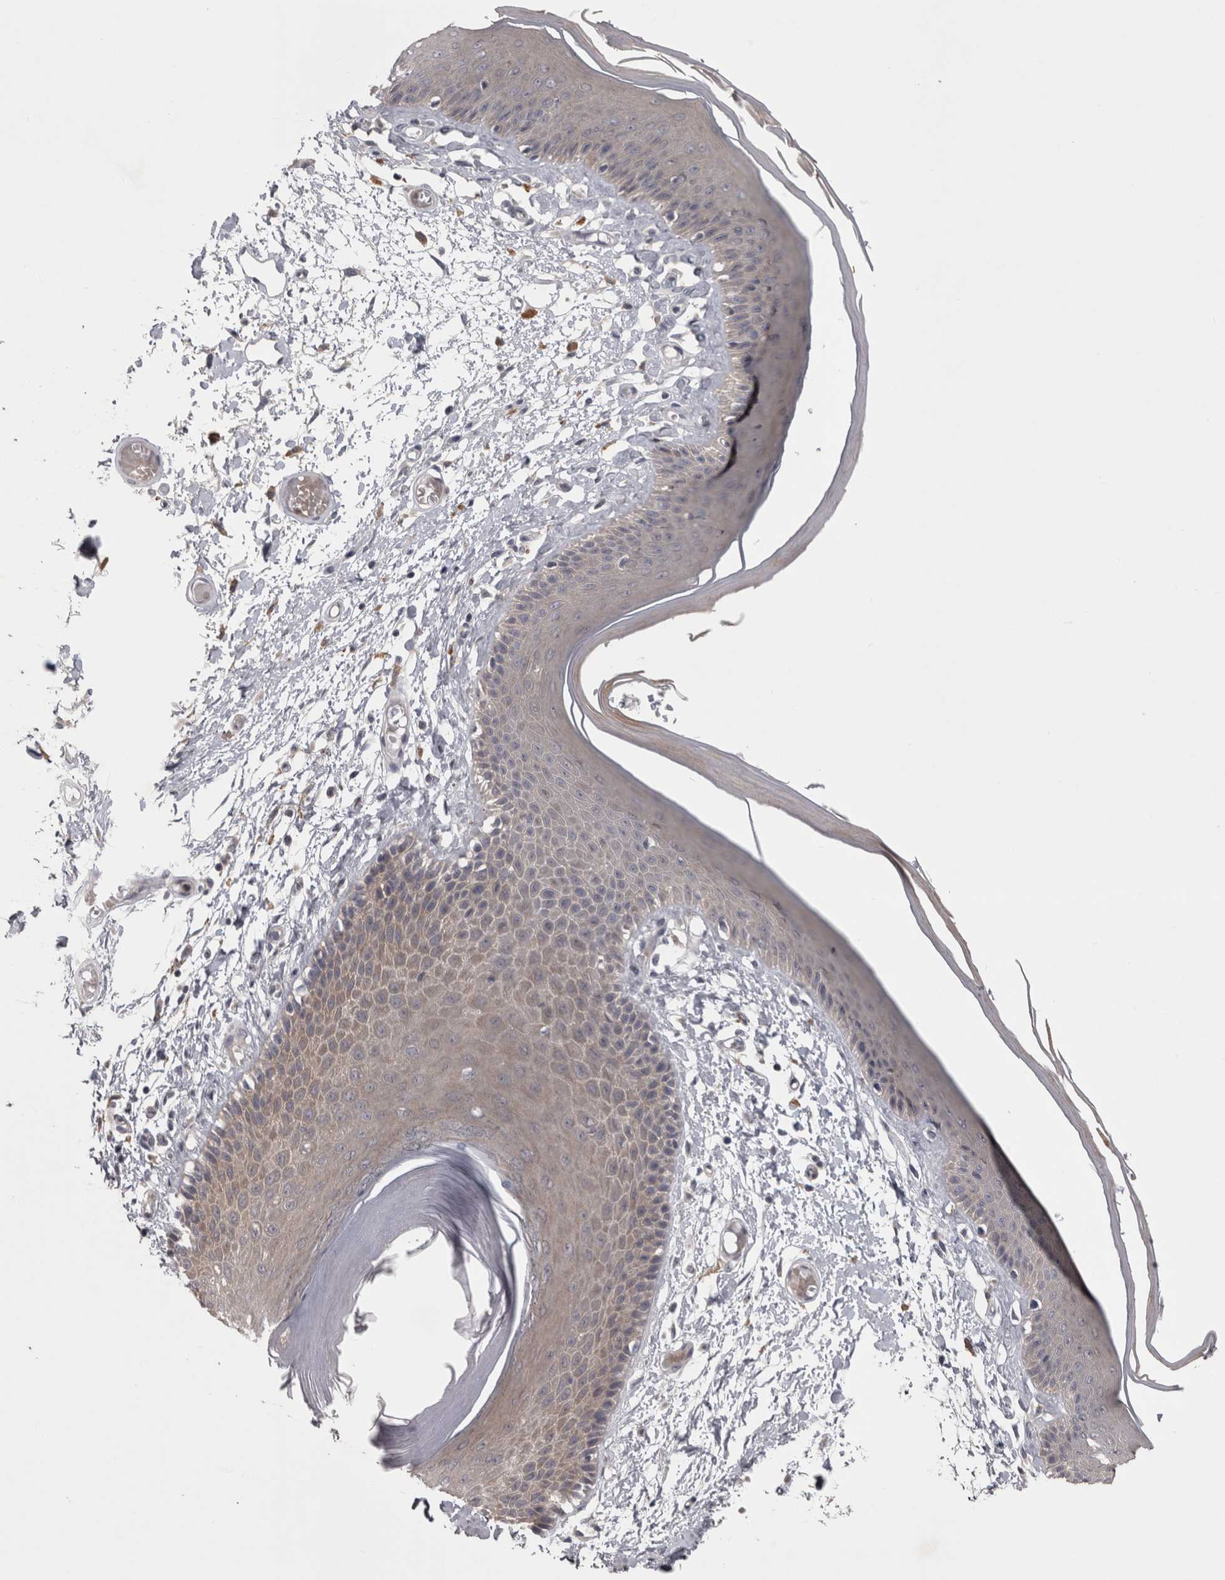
{"staining": {"intensity": "weak", "quantity": "25%-75%", "location": "cytoplasmic/membranous"}, "tissue": "skin", "cell_type": "Epidermal cells", "image_type": "normal", "snomed": [{"axis": "morphology", "description": "Normal tissue, NOS"}, {"axis": "topography", "description": "Vulva"}], "caption": "Immunohistochemistry histopathology image of unremarkable skin: skin stained using IHC exhibits low levels of weak protein expression localized specifically in the cytoplasmic/membranous of epidermal cells, appearing as a cytoplasmic/membranous brown color.", "gene": "PRKCI", "patient": {"sex": "female", "age": 73}}